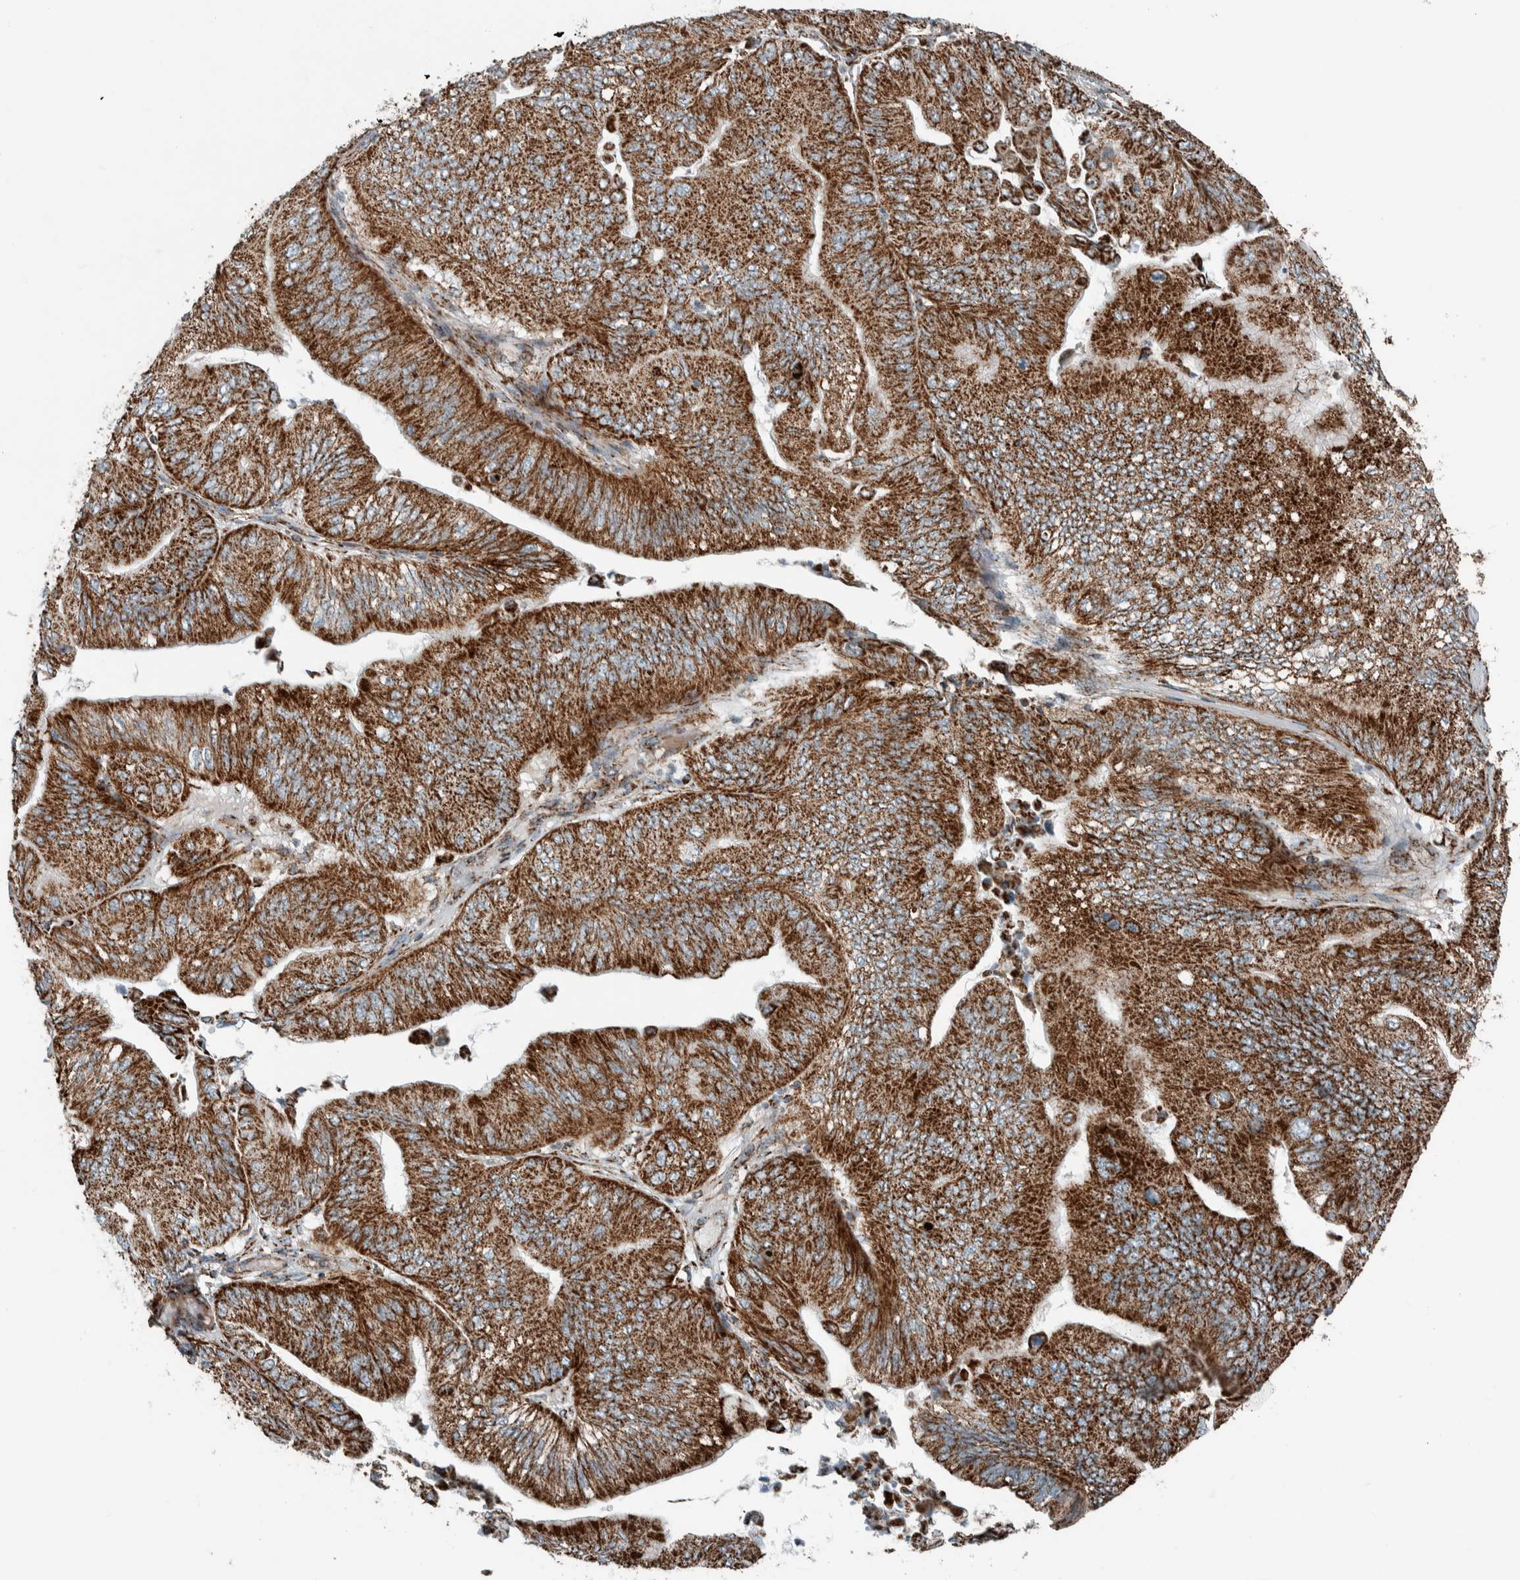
{"staining": {"intensity": "strong", "quantity": ">75%", "location": "cytoplasmic/membranous"}, "tissue": "ovarian cancer", "cell_type": "Tumor cells", "image_type": "cancer", "snomed": [{"axis": "morphology", "description": "Cystadenocarcinoma, mucinous, NOS"}, {"axis": "topography", "description": "Ovary"}], "caption": "Immunohistochemistry staining of ovarian mucinous cystadenocarcinoma, which demonstrates high levels of strong cytoplasmic/membranous positivity in approximately >75% of tumor cells indicating strong cytoplasmic/membranous protein positivity. The staining was performed using DAB (brown) for protein detection and nuclei were counterstained in hematoxylin (blue).", "gene": "CNTROB", "patient": {"sex": "female", "age": 61}}